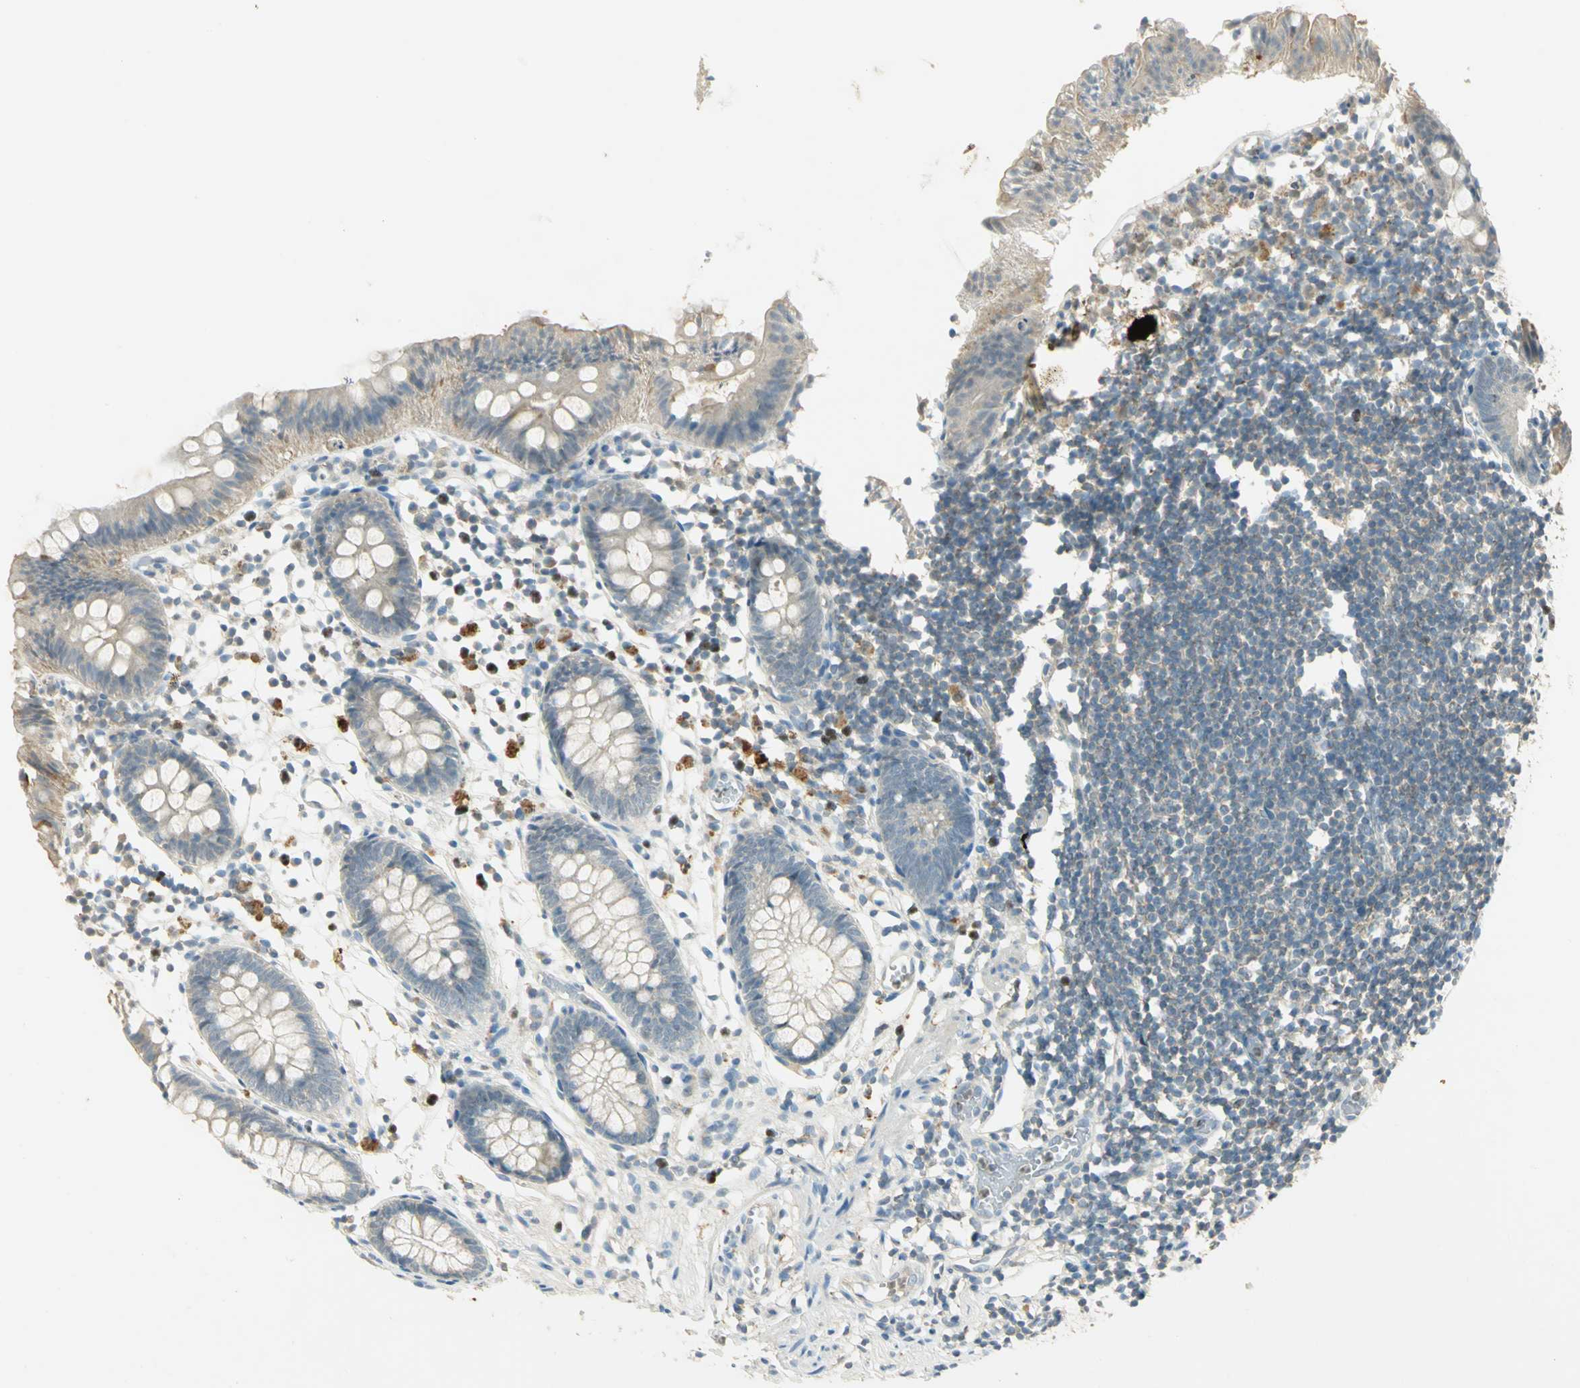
{"staining": {"intensity": "negative", "quantity": "none", "location": "none"}, "tissue": "appendix", "cell_type": "Glandular cells", "image_type": "normal", "snomed": [{"axis": "morphology", "description": "Normal tissue, NOS"}, {"axis": "topography", "description": "Appendix"}], "caption": "The image exhibits no staining of glandular cells in unremarkable appendix.", "gene": "BIRC2", "patient": {"sex": "male", "age": 38}}